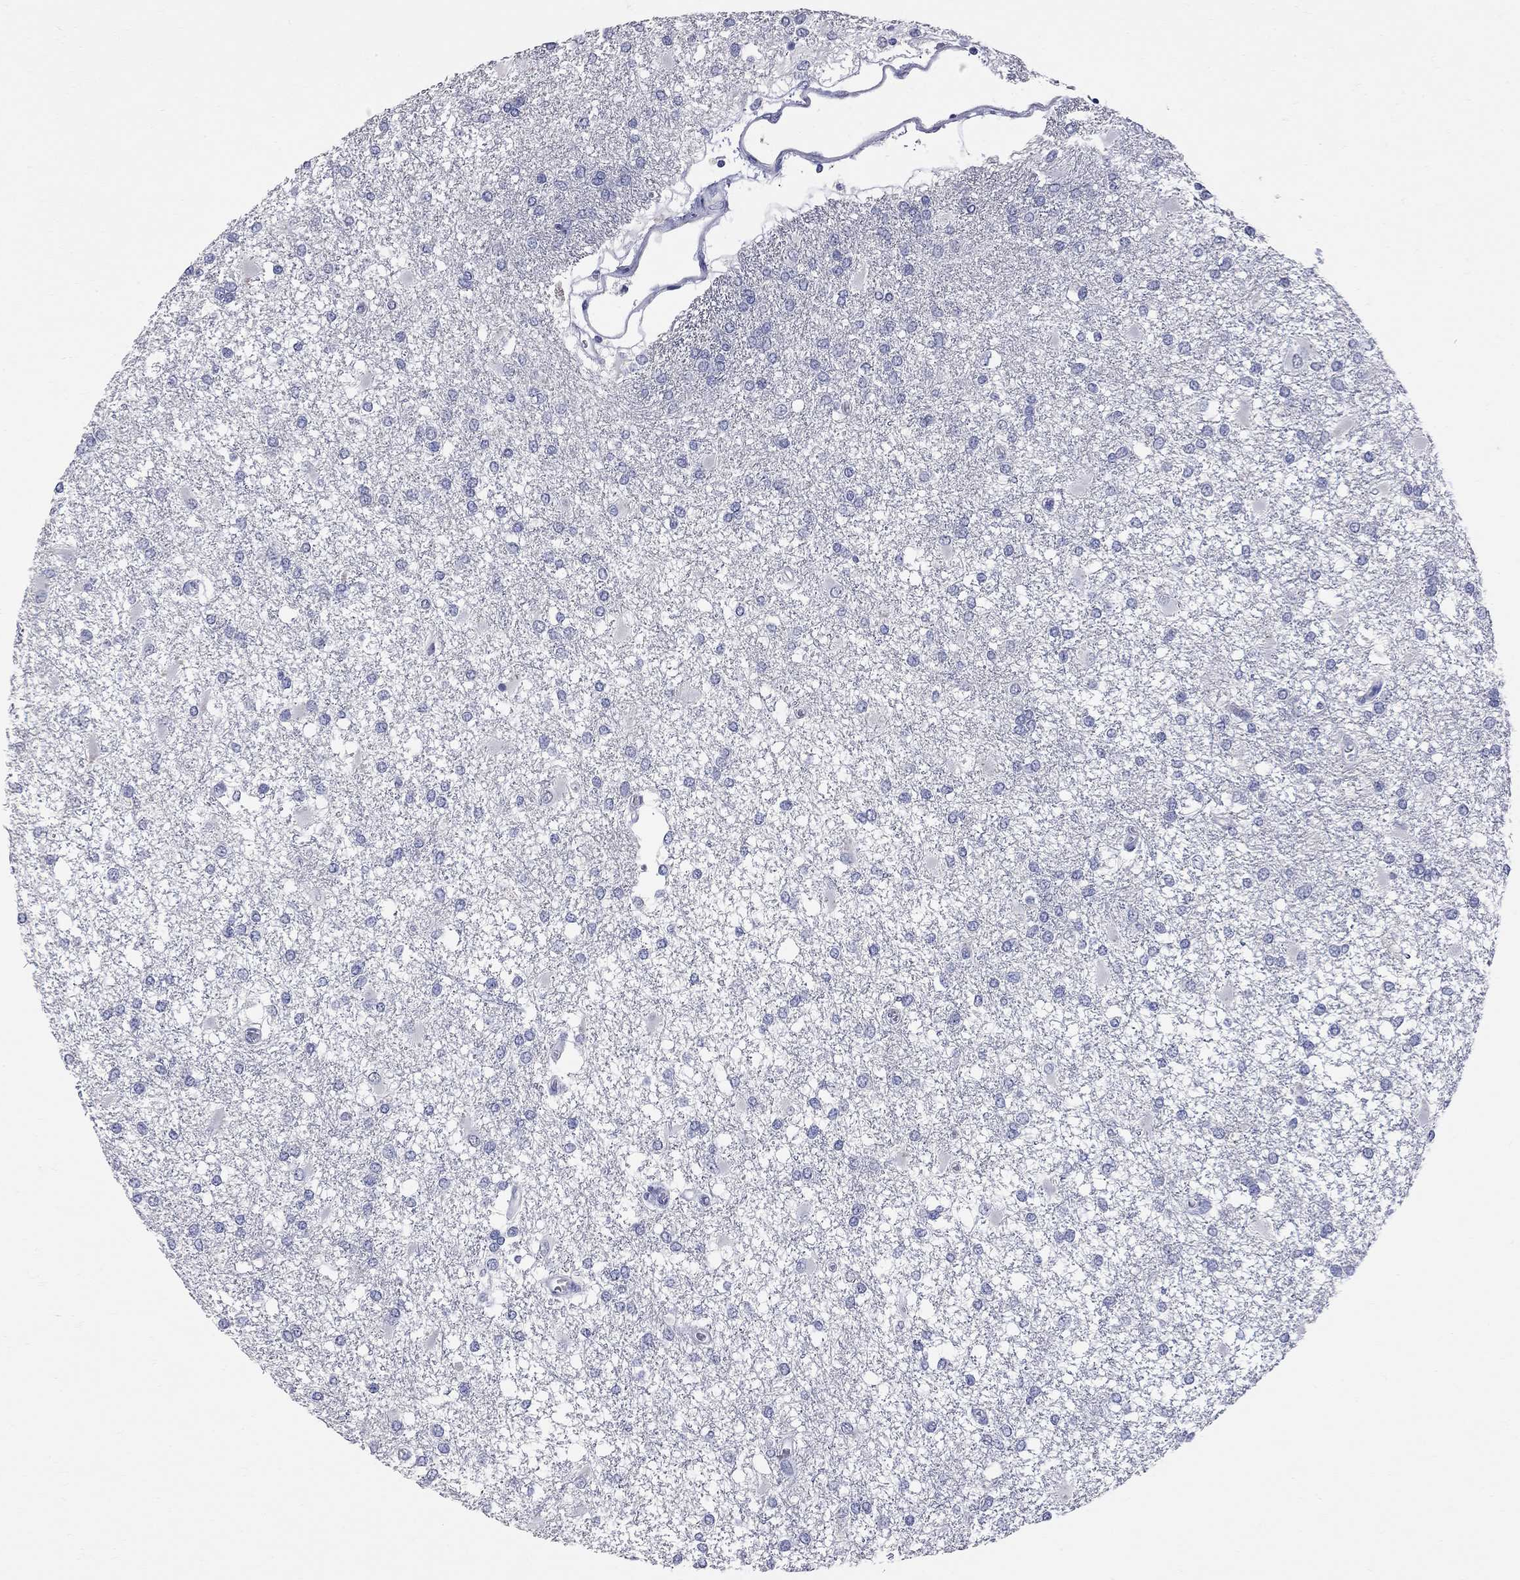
{"staining": {"intensity": "negative", "quantity": "none", "location": "none"}, "tissue": "glioma", "cell_type": "Tumor cells", "image_type": "cancer", "snomed": [{"axis": "morphology", "description": "Glioma, malignant, High grade"}, {"axis": "topography", "description": "Cerebral cortex"}], "caption": "High magnification brightfield microscopy of malignant high-grade glioma stained with DAB (3,3'-diaminobenzidine) (brown) and counterstained with hematoxylin (blue): tumor cells show no significant expression.", "gene": "FAM221B", "patient": {"sex": "male", "age": 79}}